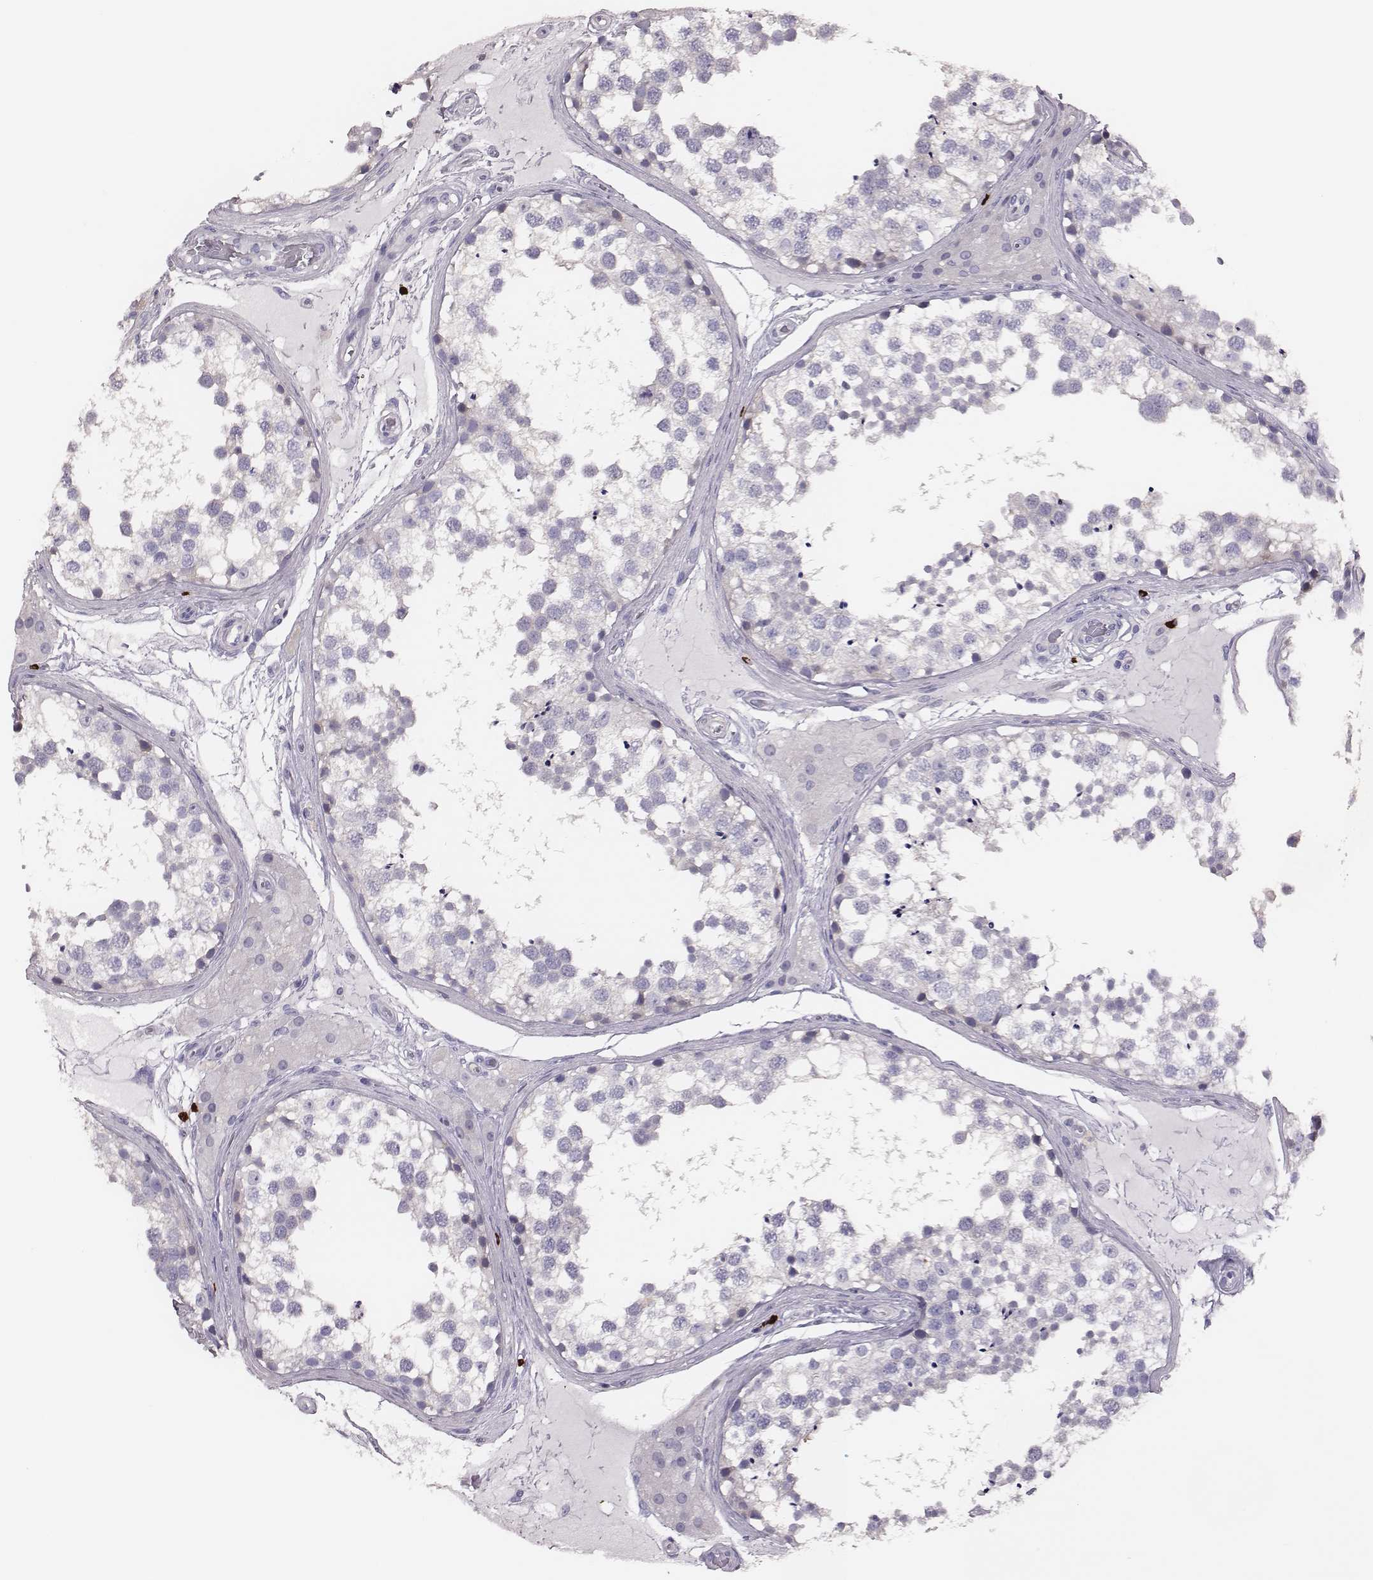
{"staining": {"intensity": "negative", "quantity": "none", "location": "none"}, "tissue": "testis", "cell_type": "Cells in seminiferous ducts", "image_type": "normal", "snomed": [{"axis": "morphology", "description": "Normal tissue, NOS"}, {"axis": "morphology", "description": "Seminoma, NOS"}, {"axis": "topography", "description": "Testis"}], "caption": "Immunohistochemistry (IHC) micrograph of benign testis: testis stained with DAB (3,3'-diaminobenzidine) reveals no significant protein positivity in cells in seminiferous ducts.", "gene": "P2RY10", "patient": {"sex": "male", "age": 65}}